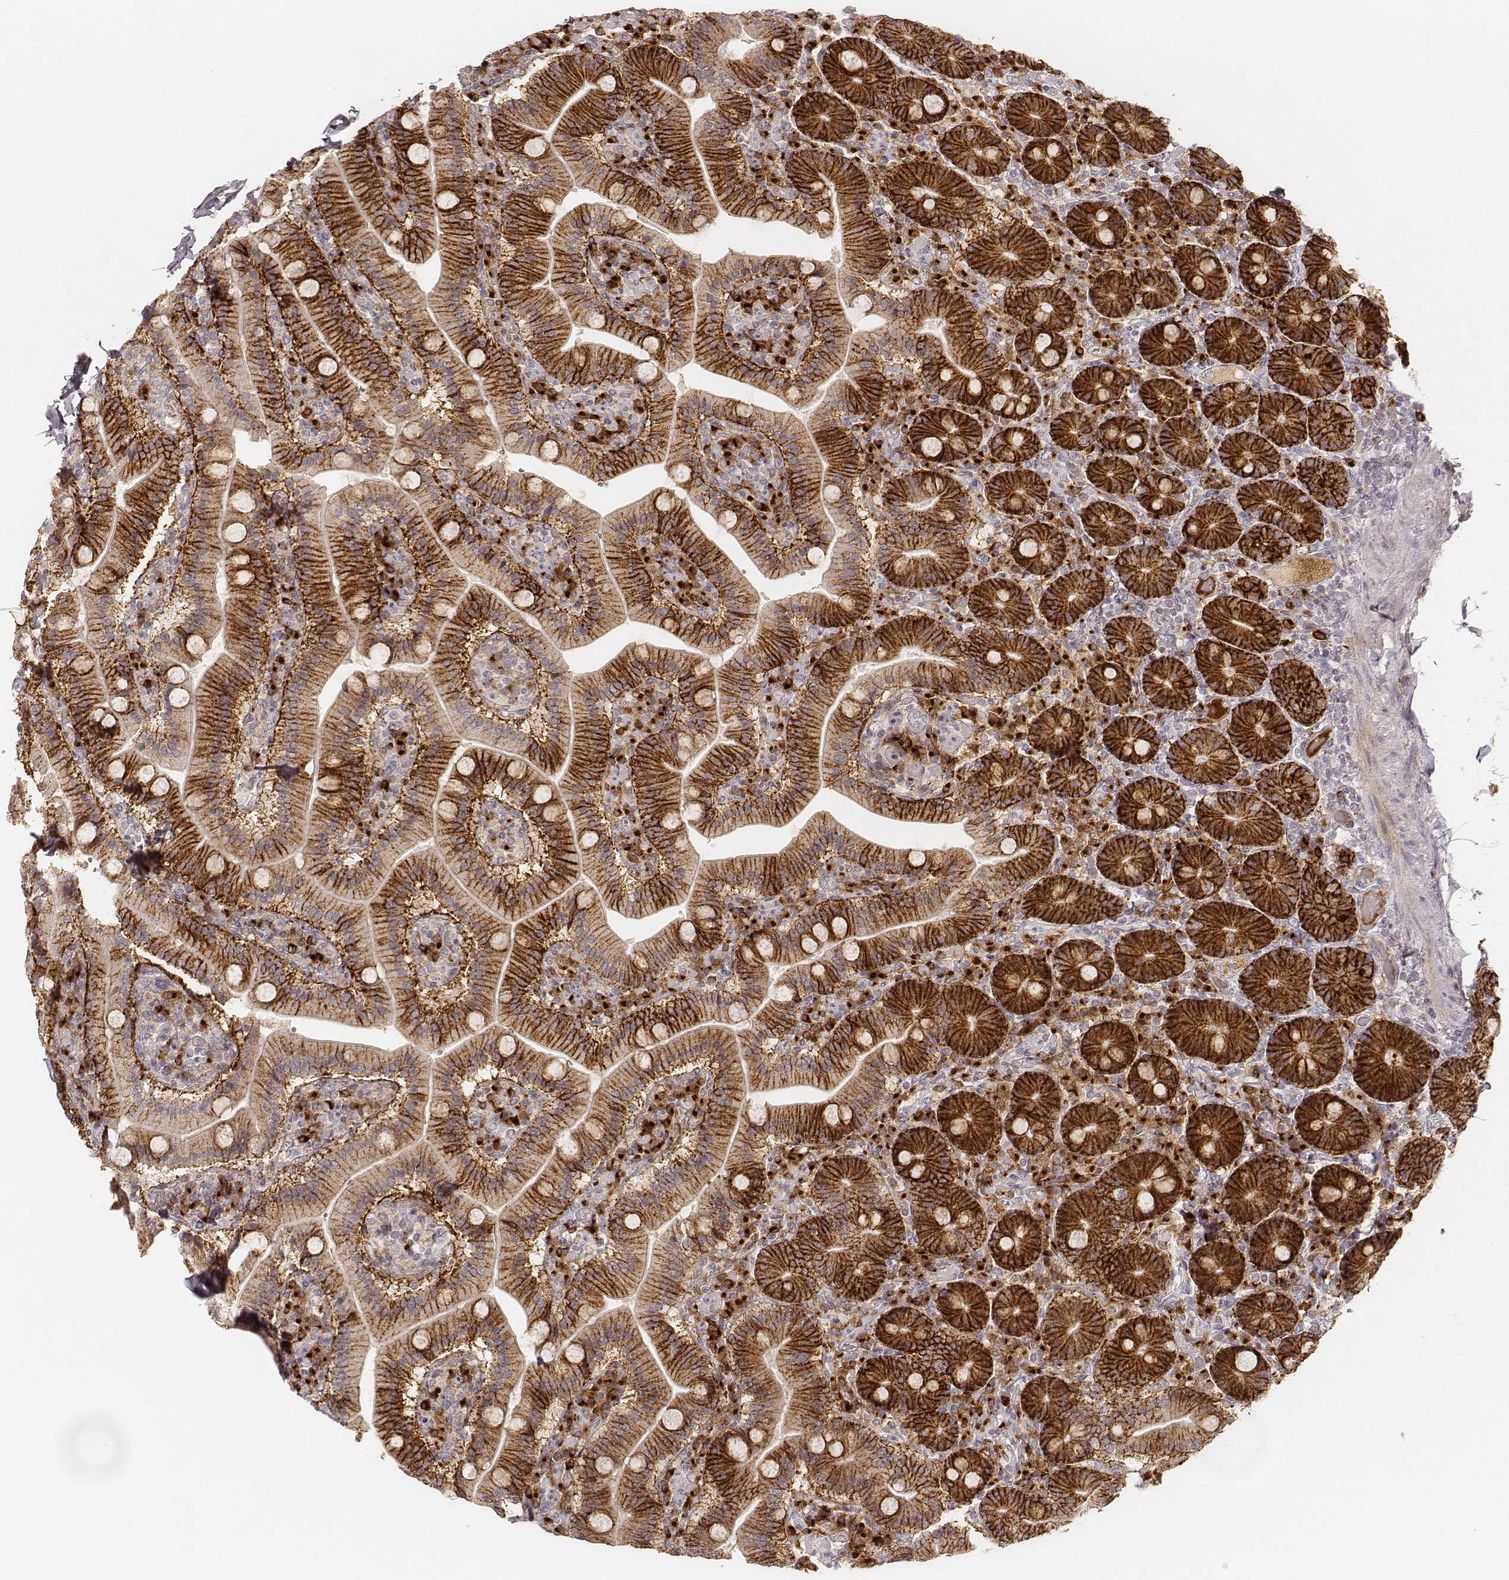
{"staining": {"intensity": "strong", "quantity": ">75%", "location": "cytoplasmic/membranous"}, "tissue": "duodenum", "cell_type": "Glandular cells", "image_type": "normal", "snomed": [{"axis": "morphology", "description": "Normal tissue, NOS"}, {"axis": "topography", "description": "Duodenum"}], "caption": "The immunohistochemical stain labels strong cytoplasmic/membranous positivity in glandular cells of benign duodenum.", "gene": "GORASP2", "patient": {"sex": "female", "age": 62}}